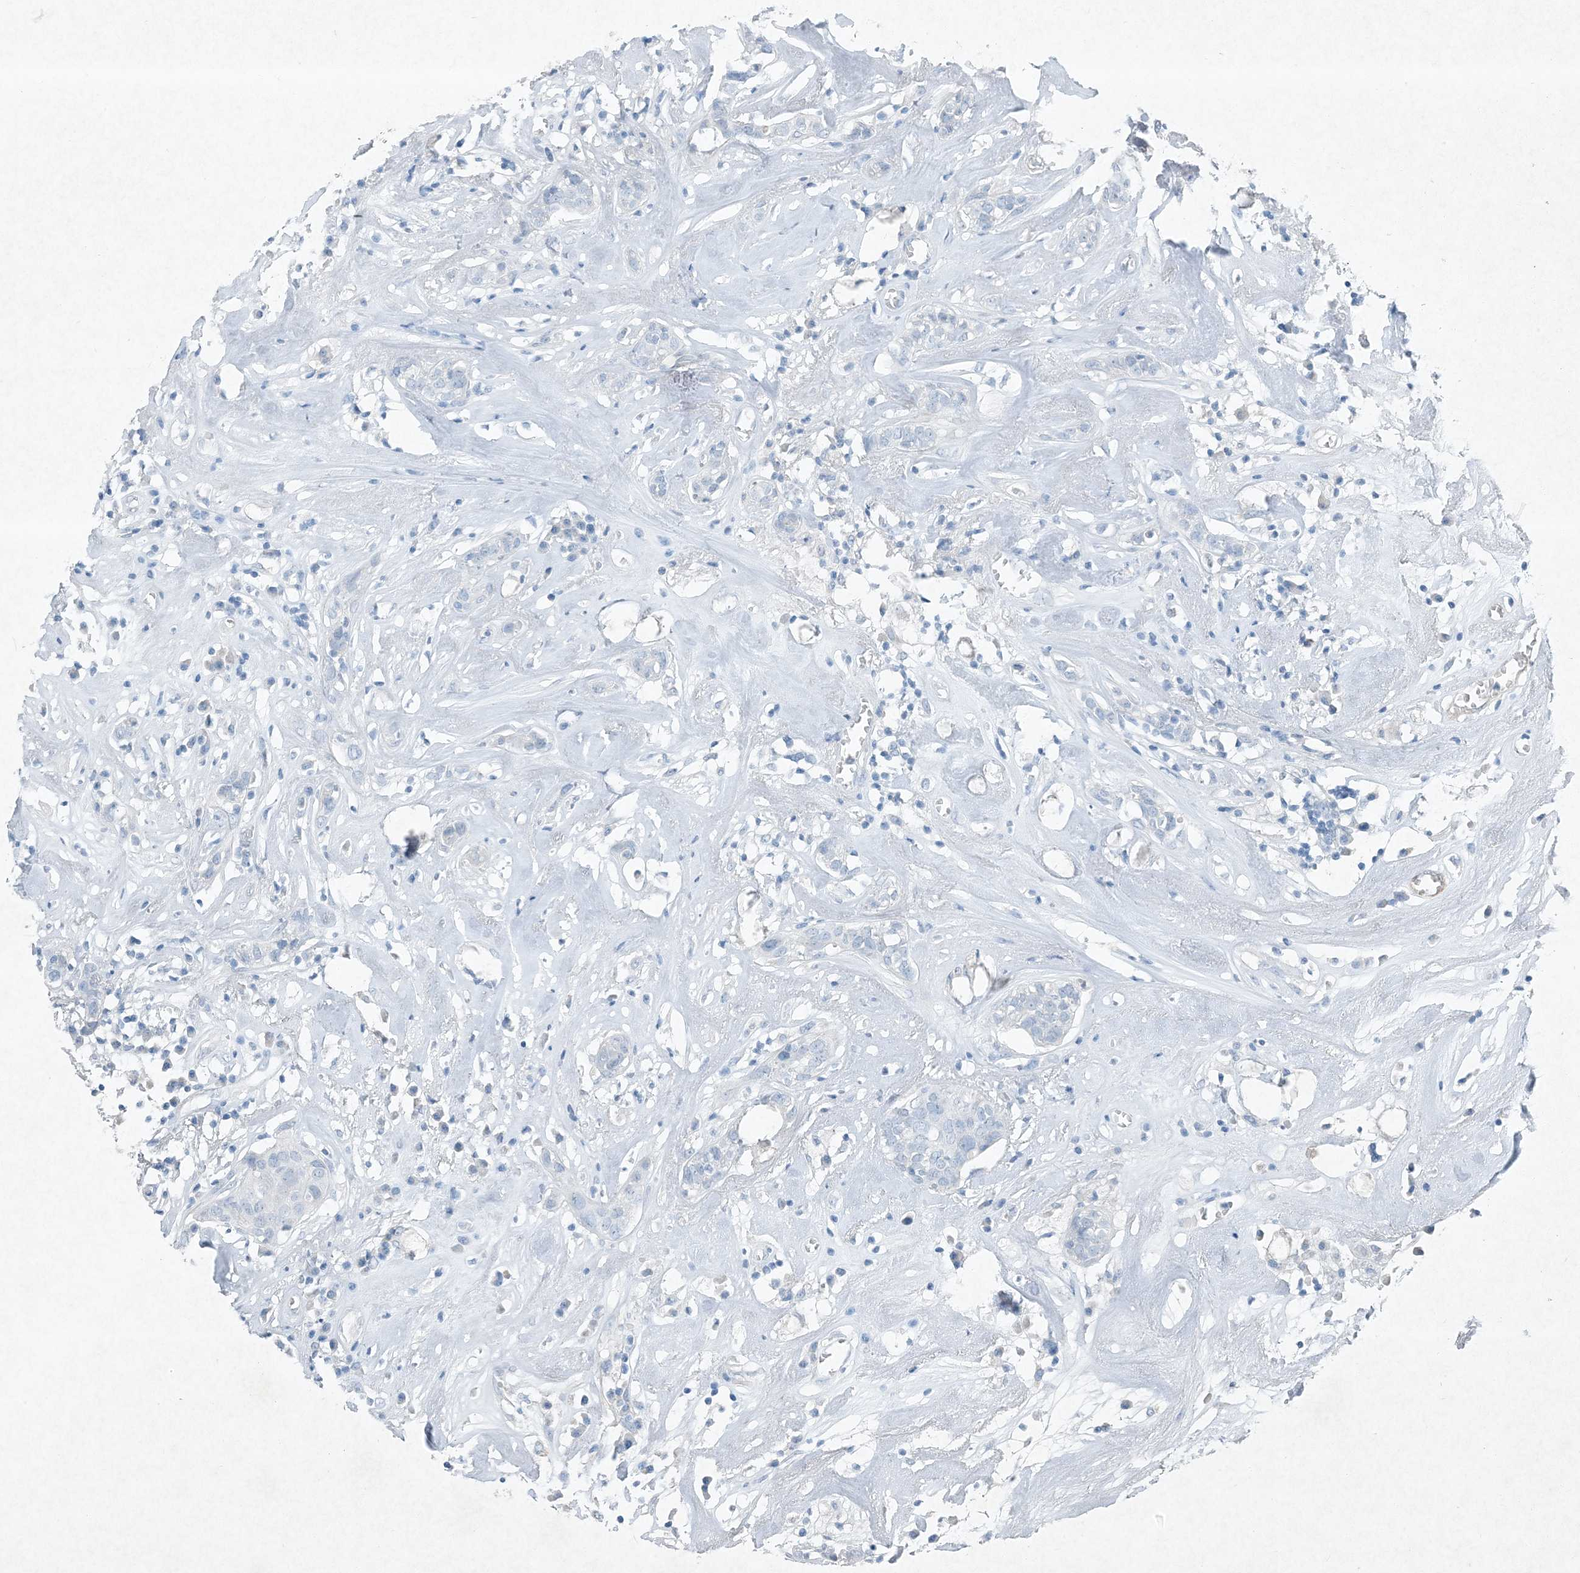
{"staining": {"intensity": "negative", "quantity": "none", "location": "none"}, "tissue": "head and neck cancer", "cell_type": "Tumor cells", "image_type": "cancer", "snomed": [{"axis": "morphology", "description": "Adenocarcinoma, NOS"}, {"axis": "topography", "description": "Salivary gland"}, {"axis": "topography", "description": "Head-Neck"}], "caption": "This is a image of immunohistochemistry (IHC) staining of head and neck adenocarcinoma, which shows no expression in tumor cells.", "gene": "PGM5", "patient": {"sex": "female", "age": 65}}